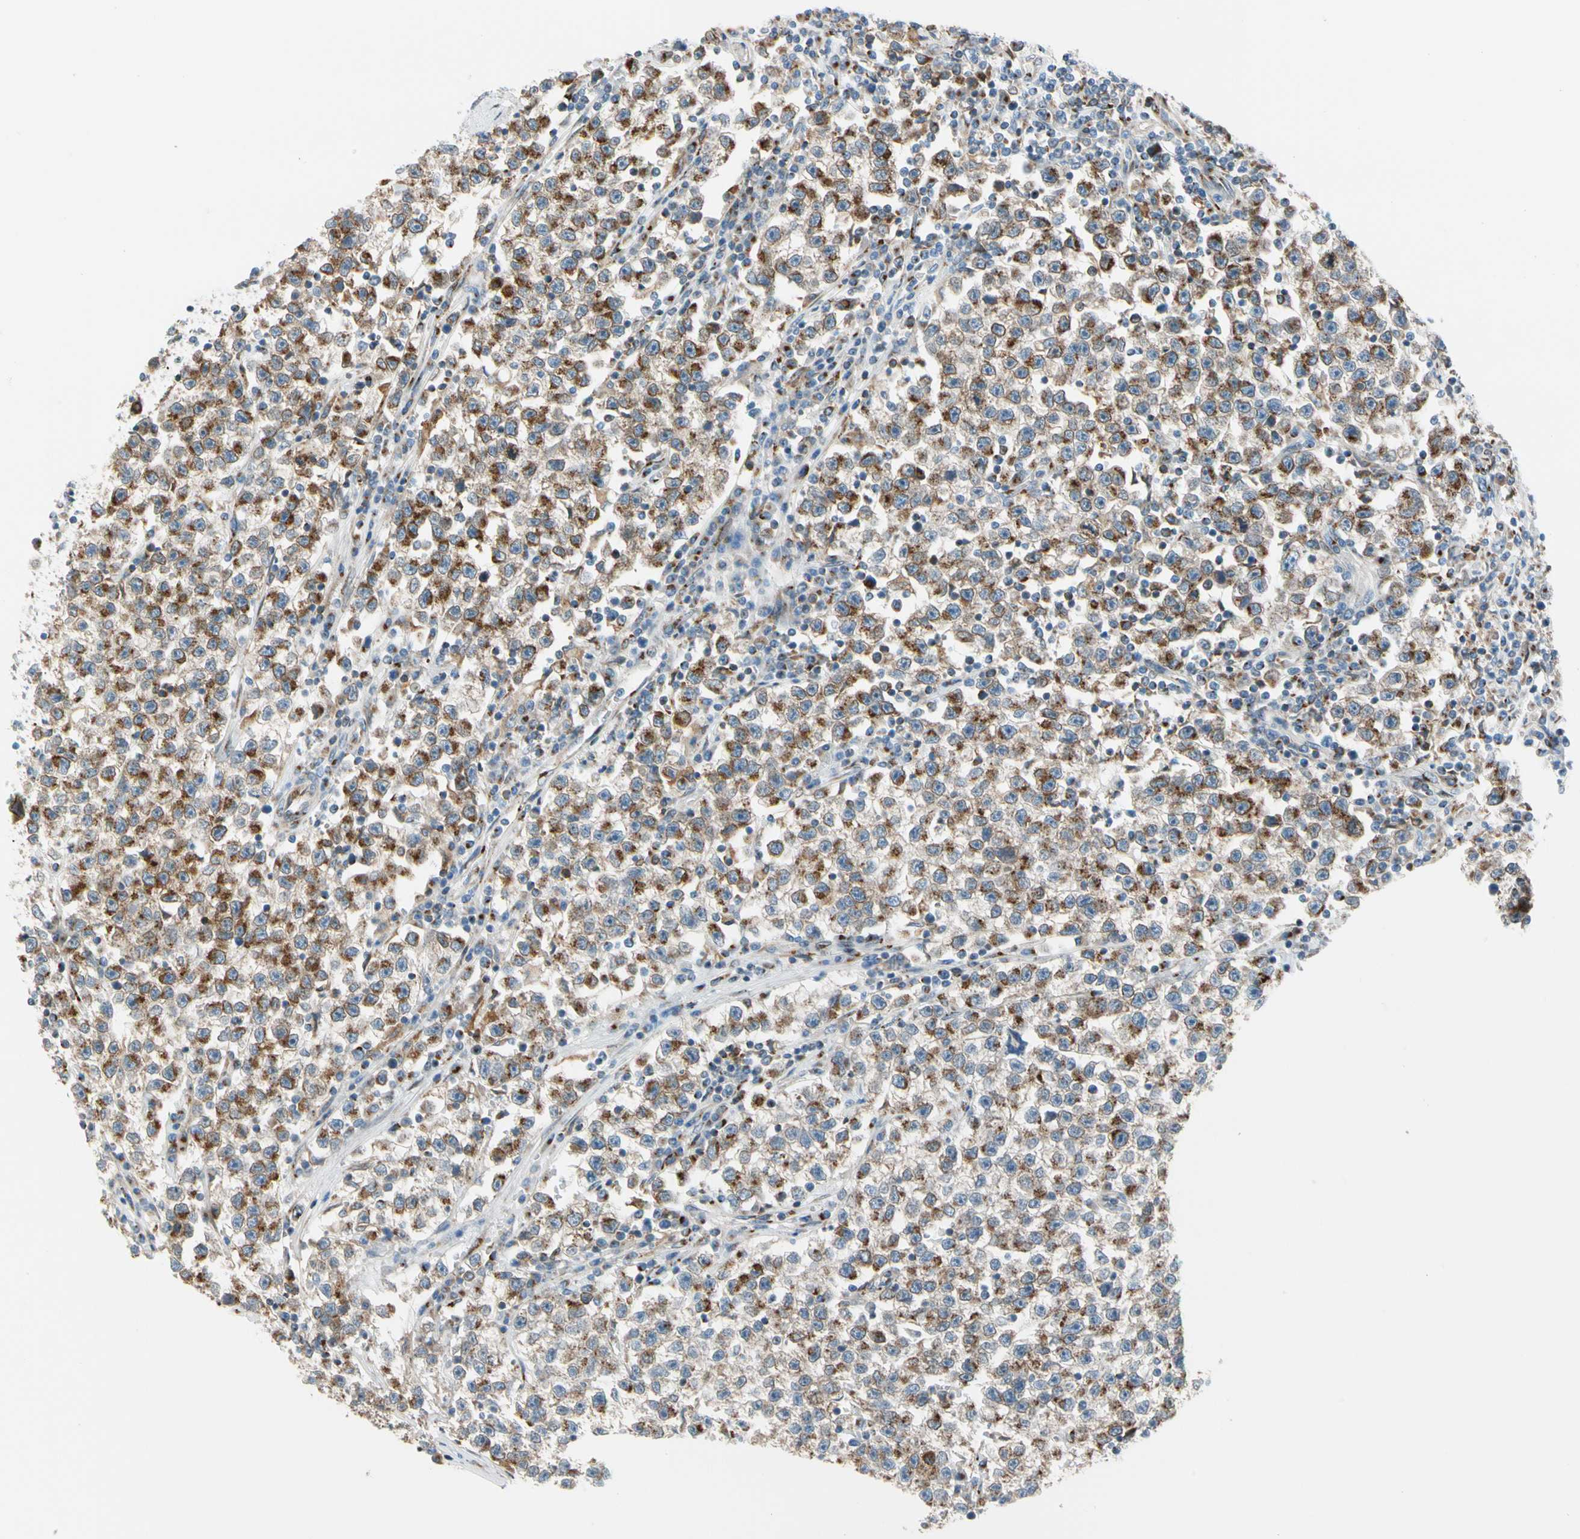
{"staining": {"intensity": "strong", "quantity": ">75%", "location": "cytoplasmic/membranous"}, "tissue": "testis cancer", "cell_type": "Tumor cells", "image_type": "cancer", "snomed": [{"axis": "morphology", "description": "Seminoma, NOS"}, {"axis": "topography", "description": "Testis"}], "caption": "Immunohistochemical staining of human testis seminoma demonstrates high levels of strong cytoplasmic/membranous expression in about >75% of tumor cells.", "gene": "NUCB1", "patient": {"sex": "male", "age": 22}}